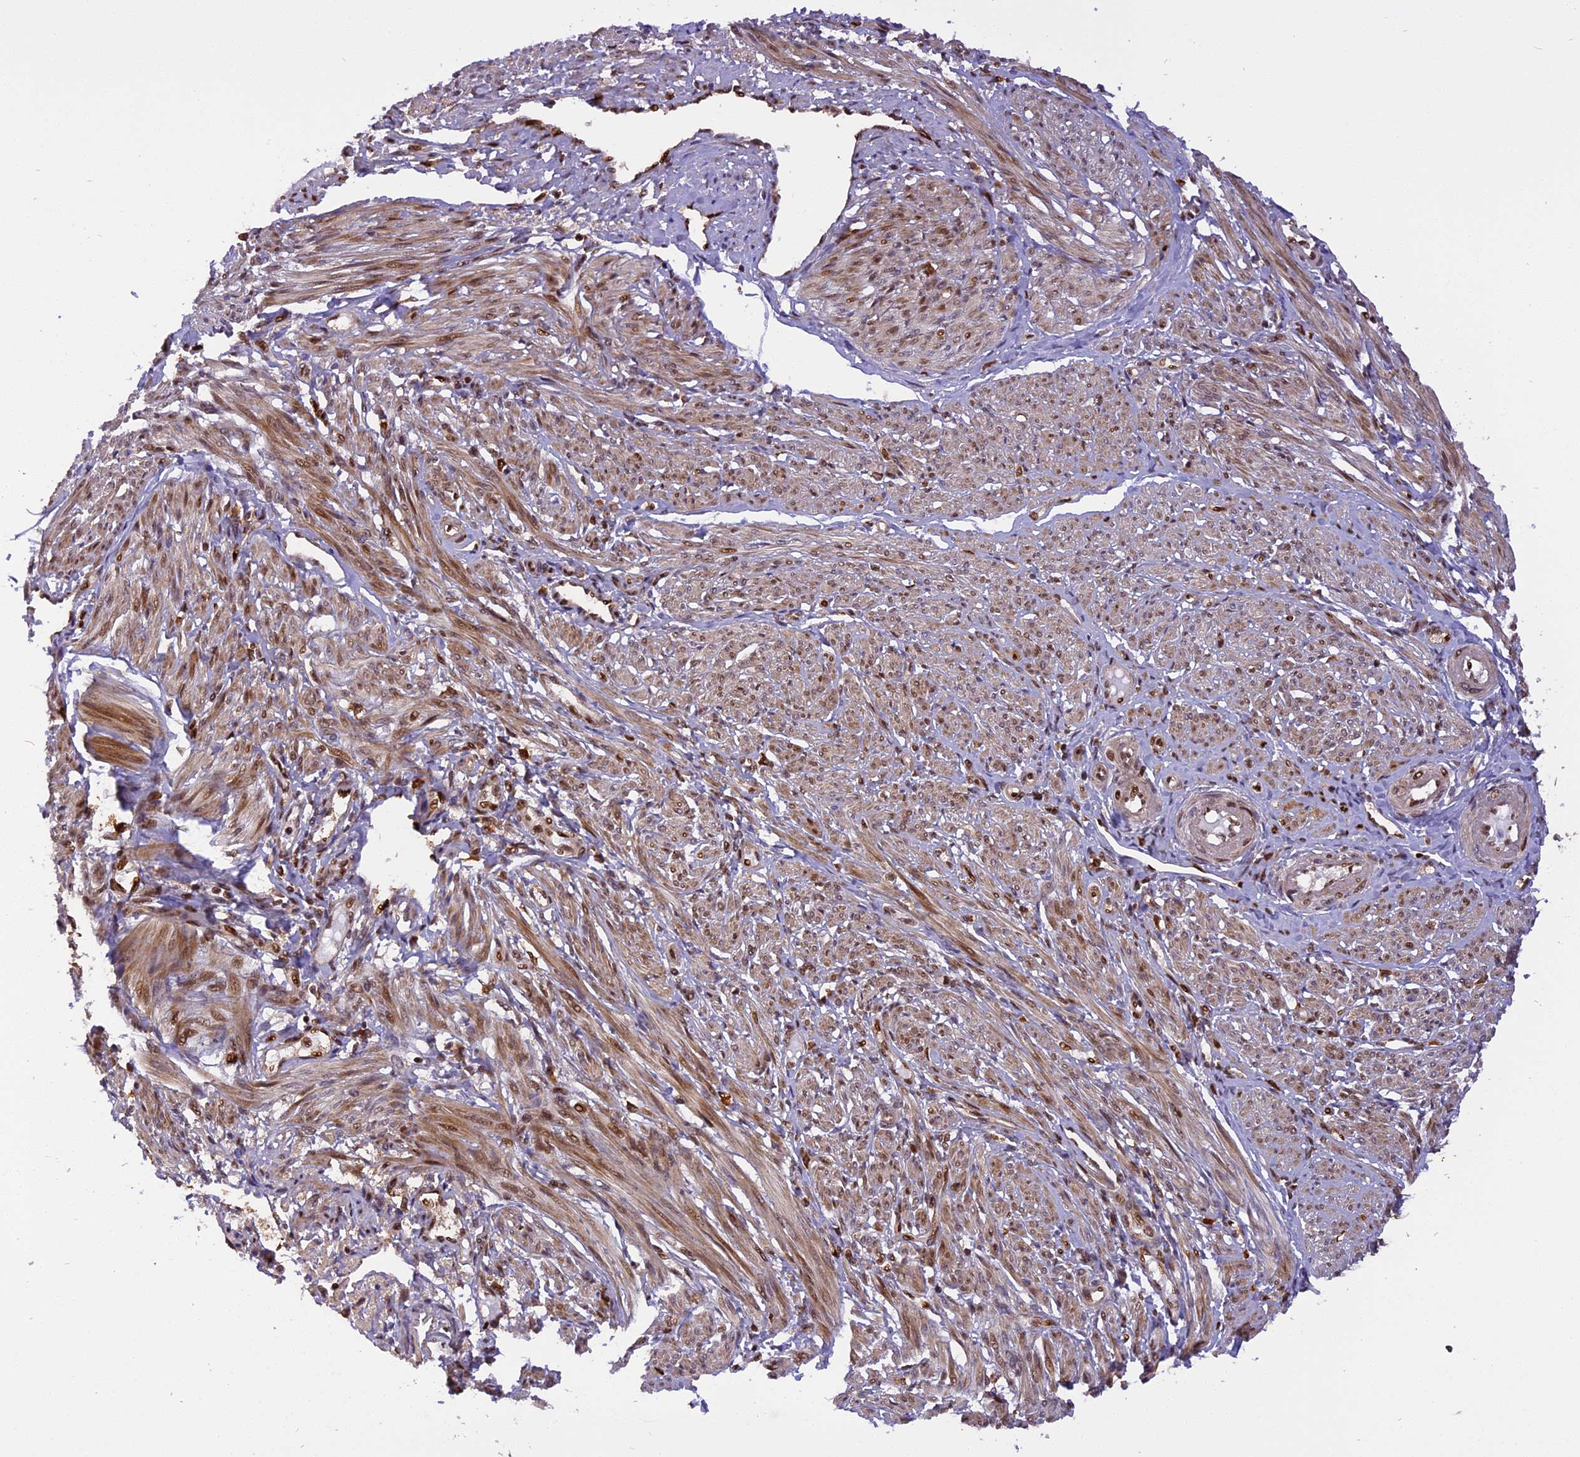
{"staining": {"intensity": "moderate", "quantity": "25%-75%", "location": "cytoplasmic/membranous,nuclear"}, "tissue": "smooth muscle", "cell_type": "Smooth muscle cells", "image_type": "normal", "snomed": [{"axis": "morphology", "description": "Normal tissue, NOS"}, {"axis": "topography", "description": "Smooth muscle"}], "caption": "Immunohistochemical staining of unremarkable smooth muscle displays medium levels of moderate cytoplasmic/membranous,nuclear positivity in about 25%-75% of smooth muscle cells.", "gene": "MICALL1", "patient": {"sex": "female", "age": 39}}